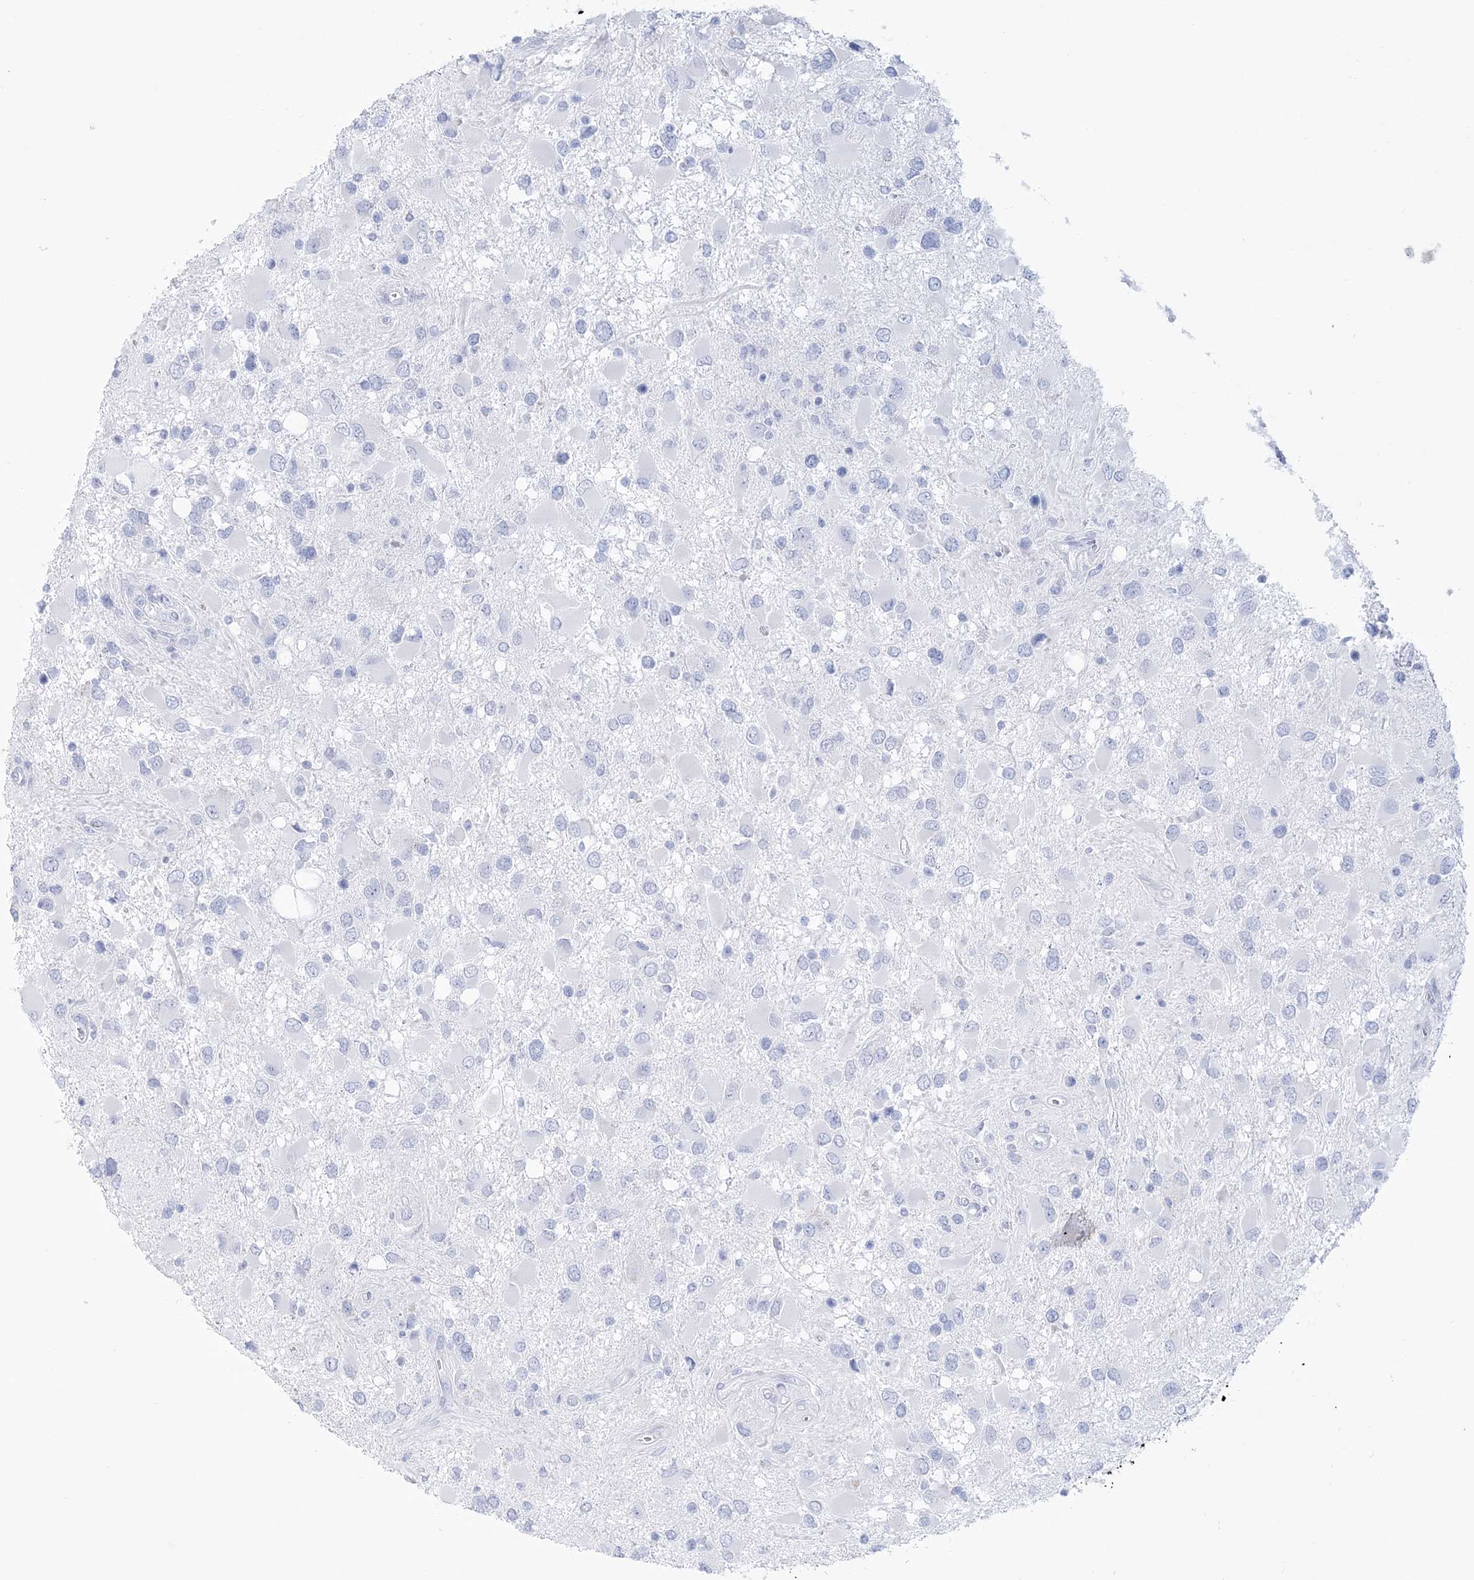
{"staining": {"intensity": "negative", "quantity": "none", "location": "none"}, "tissue": "glioma", "cell_type": "Tumor cells", "image_type": "cancer", "snomed": [{"axis": "morphology", "description": "Glioma, malignant, High grade"}, {"axis": "topography", "description": "Brain"}], "caption": "High magnification brightfield microscopy of glioma stained with DAB (brown) and counterstained with hematoxylin (blue): tumor cells show no significant staining. (Immunohistochemistry, brightfield microscopy, high magnification).", "gene": "RBP2", "patient": {"sex": "male", "age": 53}}